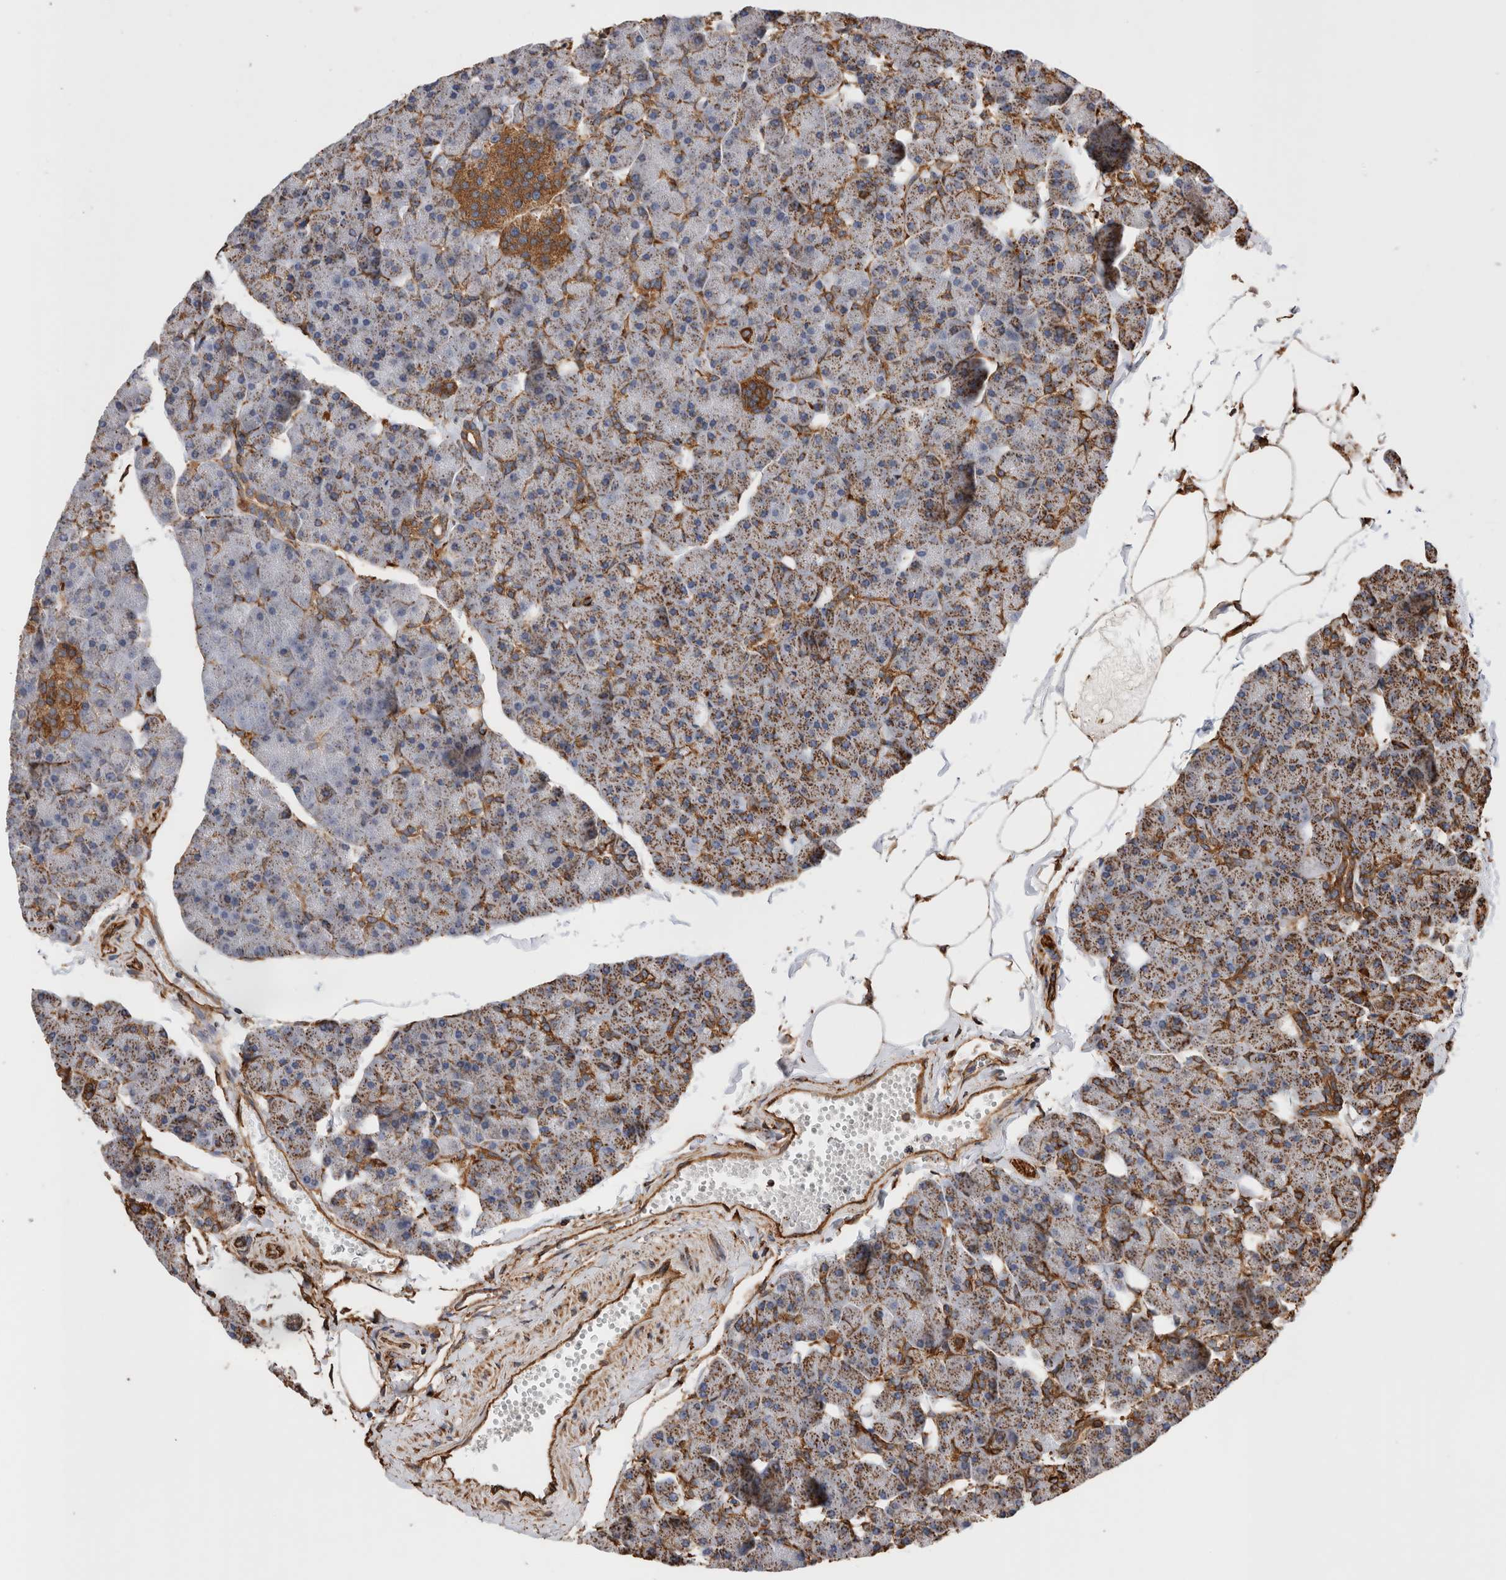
{"staining": {"intensity": "strong", "quantity": "<25%", "location": "cytoplasmic/membranous"}, "tissue": "pancreas", "cell_type": "Exocrine glandular cells", "image_type": "normal", "snomed": [{"axis": "morphology", "description": "Normal tissue, NOS"}, {"axis": "topography", "description": "Pancreas"}], "caption": "An immunohistochemistry micrograph of benign tissue is shown. Protein staining in brown shows strong cytoplasmic/membranous positivity in pancreas within exocrine glandular cells. (IHC, brightfield microscopy, high magnification).", "gene": "ZNF397", "patient": {"sex": "male", "age": 35}}